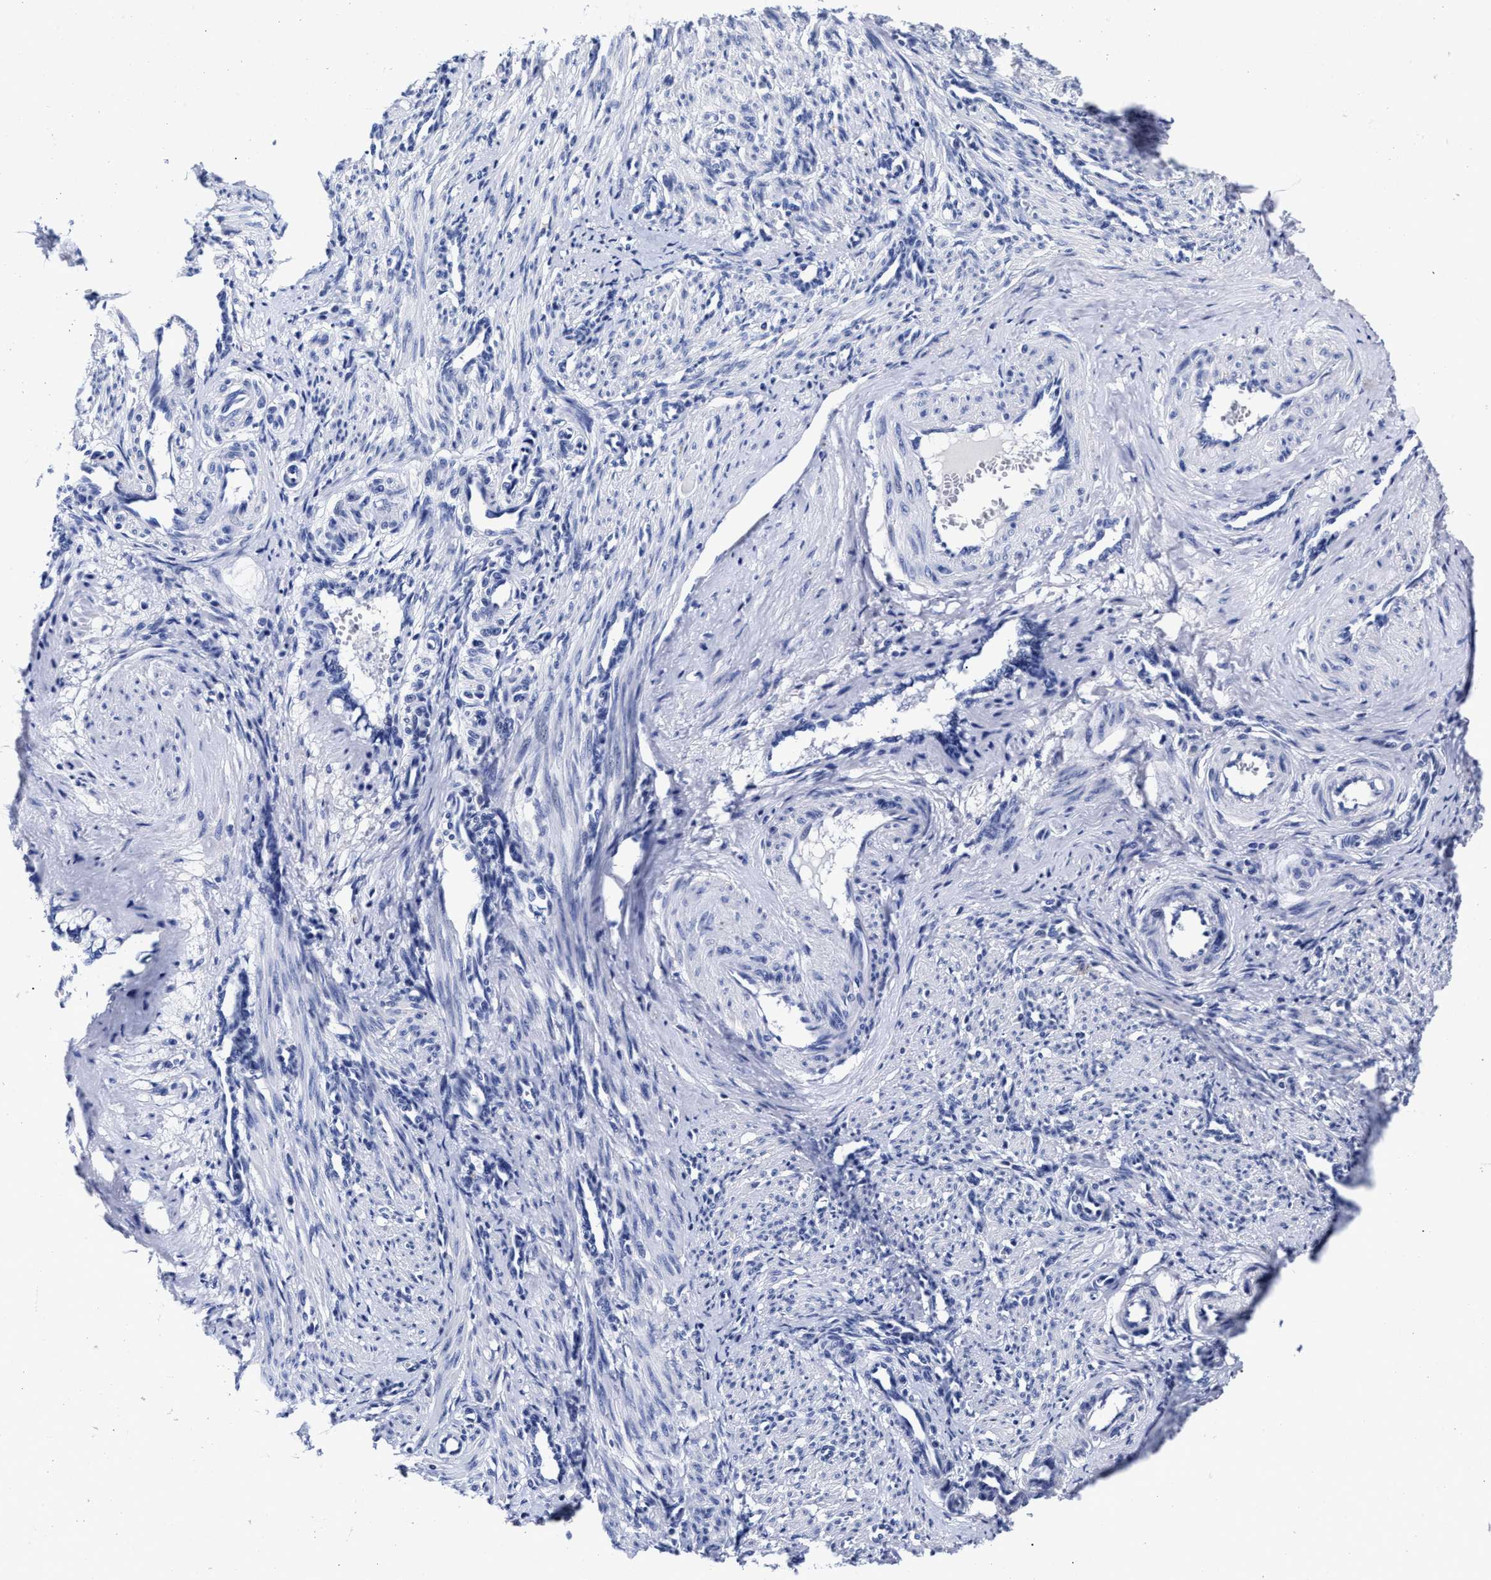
{"staining": {"intensity": "negative", "quantity": "none", "location": "none"}, "tissue": "smooth muscle", "cell_type": "Smooth muscle cells", "image_type": "normal", "snomed": [{"axis": "morphology", "description": "Normal tissue, NOS"}, {"axis": "topography", "description": "Endometrium"}], "caption": "DAB immunohistochemical staining of normal human smooth muscle exhibits no significant staining in smooth muscle cells. (DAB immunohistochemistry (IHC), high magnification).", "gene": "LRRC8E", "patient": {"sex": "female", "age": 33}}